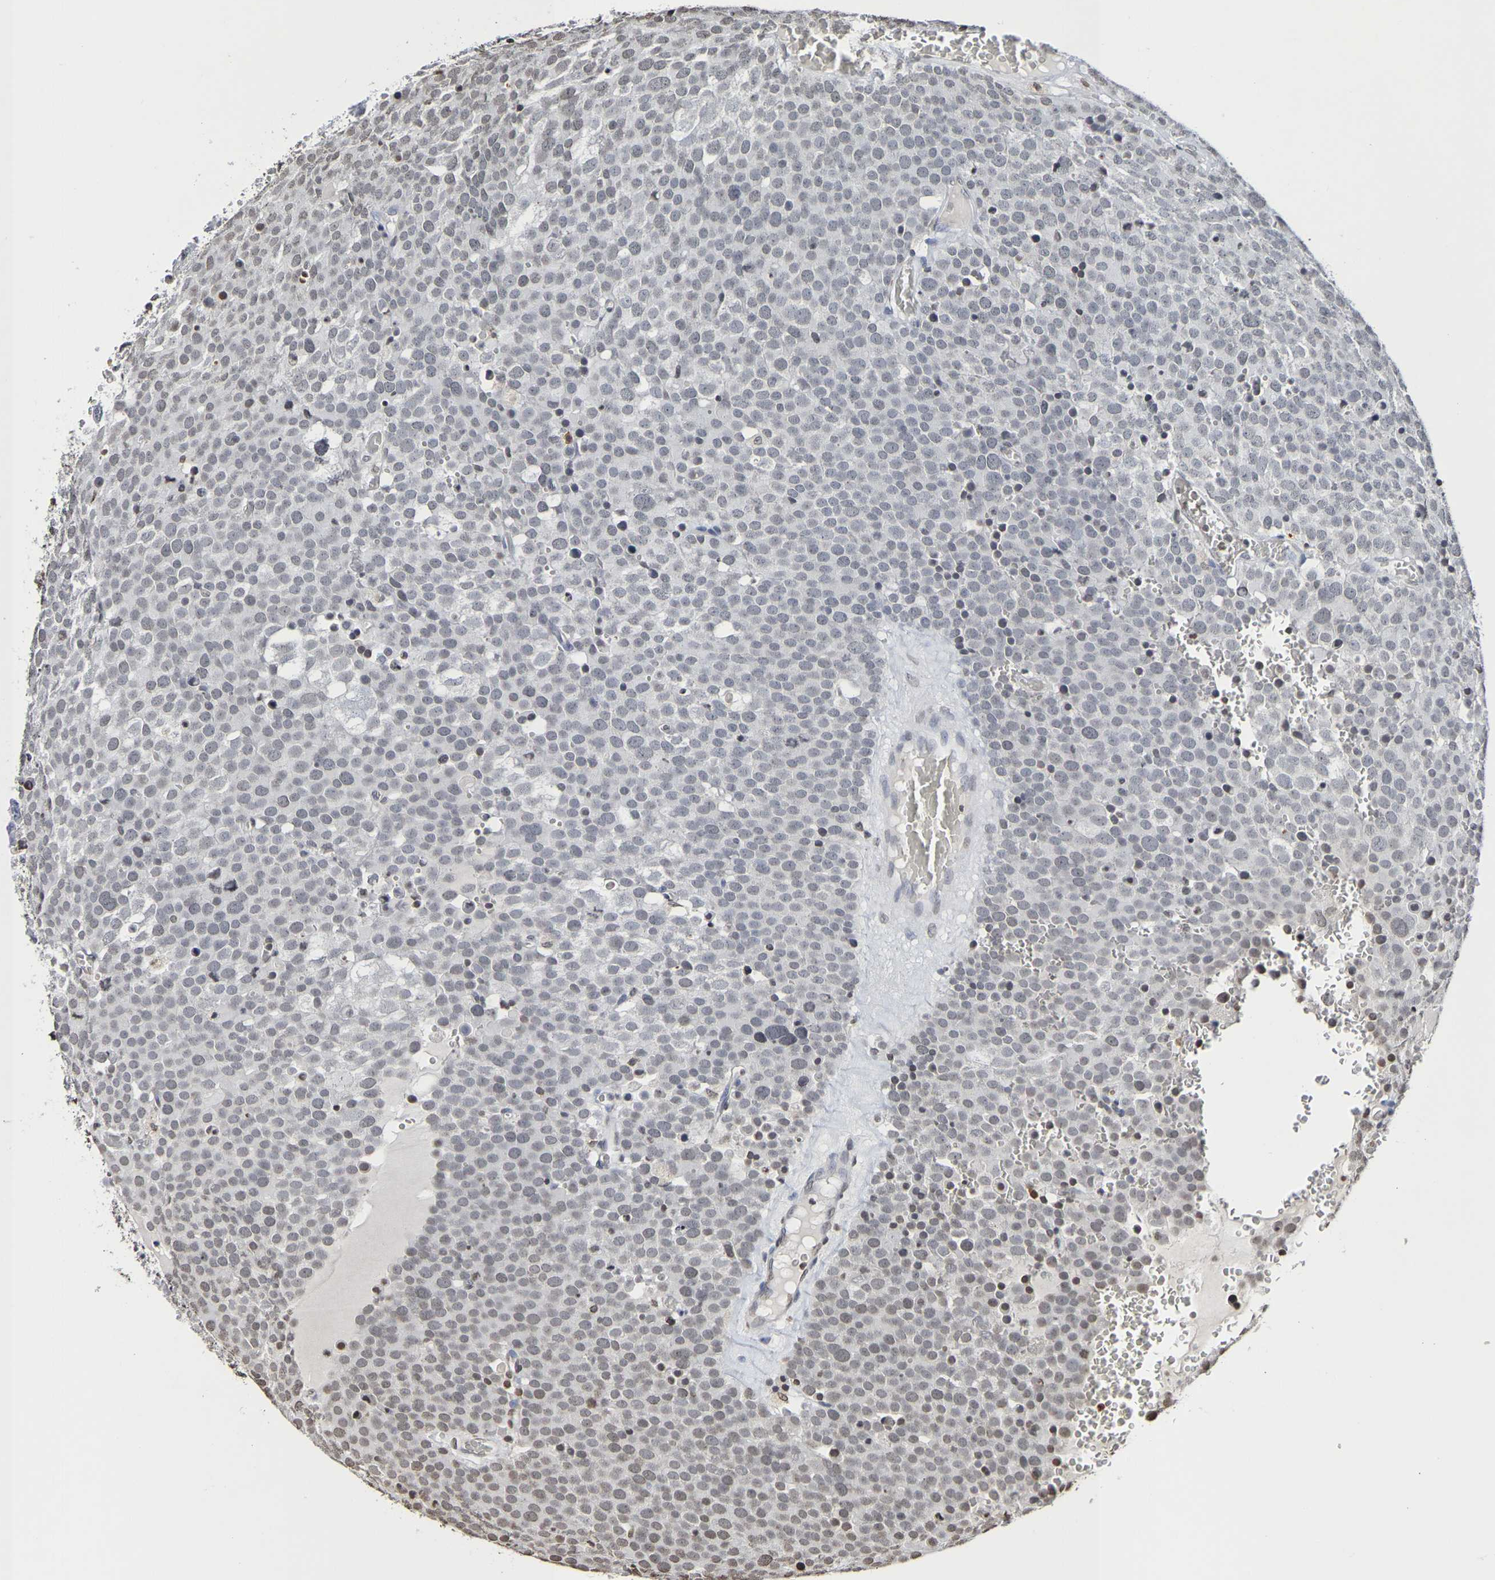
{"staining": {"intensity": "weak", "quantity": "<25%", "location": "nuclear"}, "tissue": "testis cancer", "cell_type": "Tumor cells", "image_type": "cancer", "snomed": [{"axis": "morphology", "description": "Seminoma, NOS"}, {"axis": "topography", "description": "Testis"}], "caption": "DAB (3,3'-diaminobenzidine) immunohistochemical staining of human testis seminoma displays no significant staining in tumor cells.", "gene": "ATF4", "patient": {"sex": "male", "age": 71}}